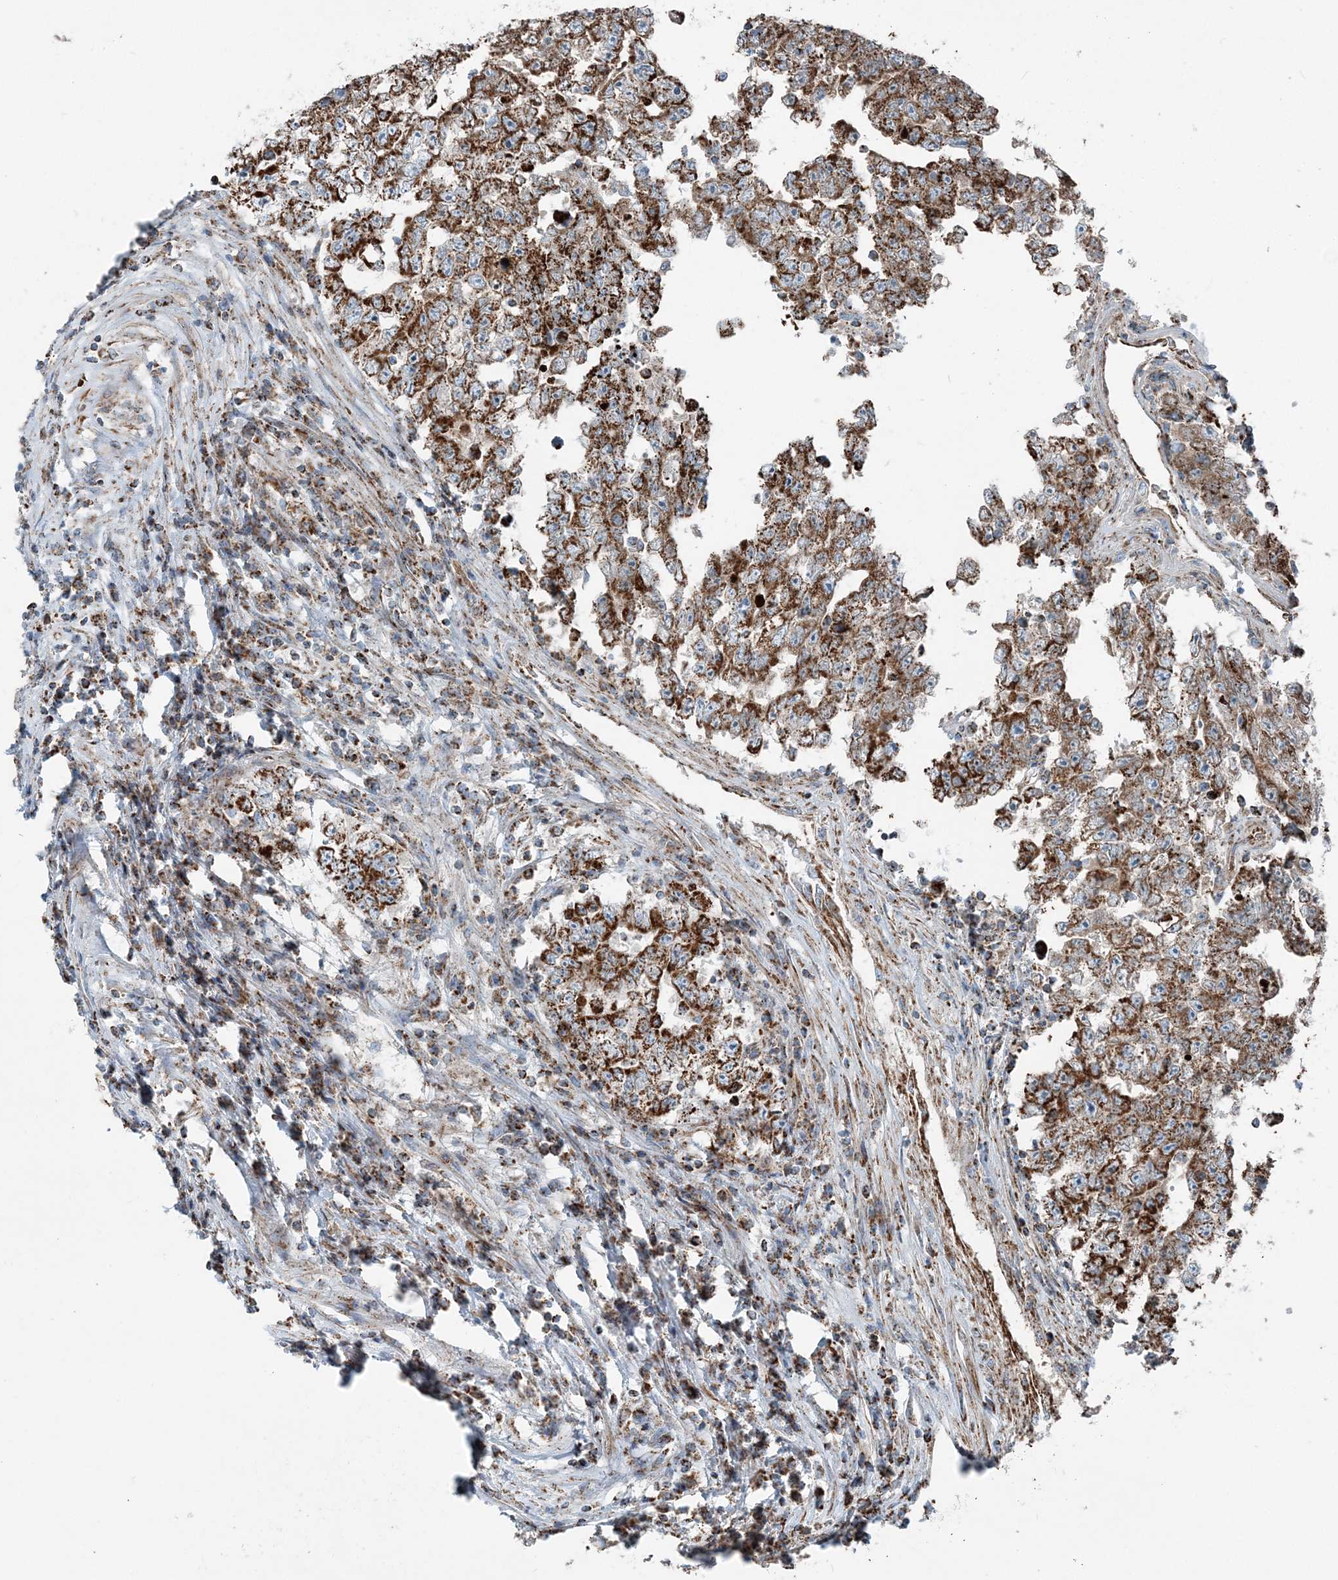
{"staining": {"intensity": "strong", "quantity": ">75%", "location": "cytoplasmic/membranous"}, "tissue": "testis cancer", "cell_type": "Tumor cells", "image_type": "cancer", "snomed": [{"axis": "morphology", "description": "Carcinoma, Embryonal, NOS"}, {"axis": "topography", "description": "Testis"}], "caption": "Protein expression analysis of embryonal carcinoma (testis) displays strong cytoplasmic/membranous staining in approximately >75% of tumor cells.", "gene": "INTU", "patient": {"sex": "male", "age": 25}}